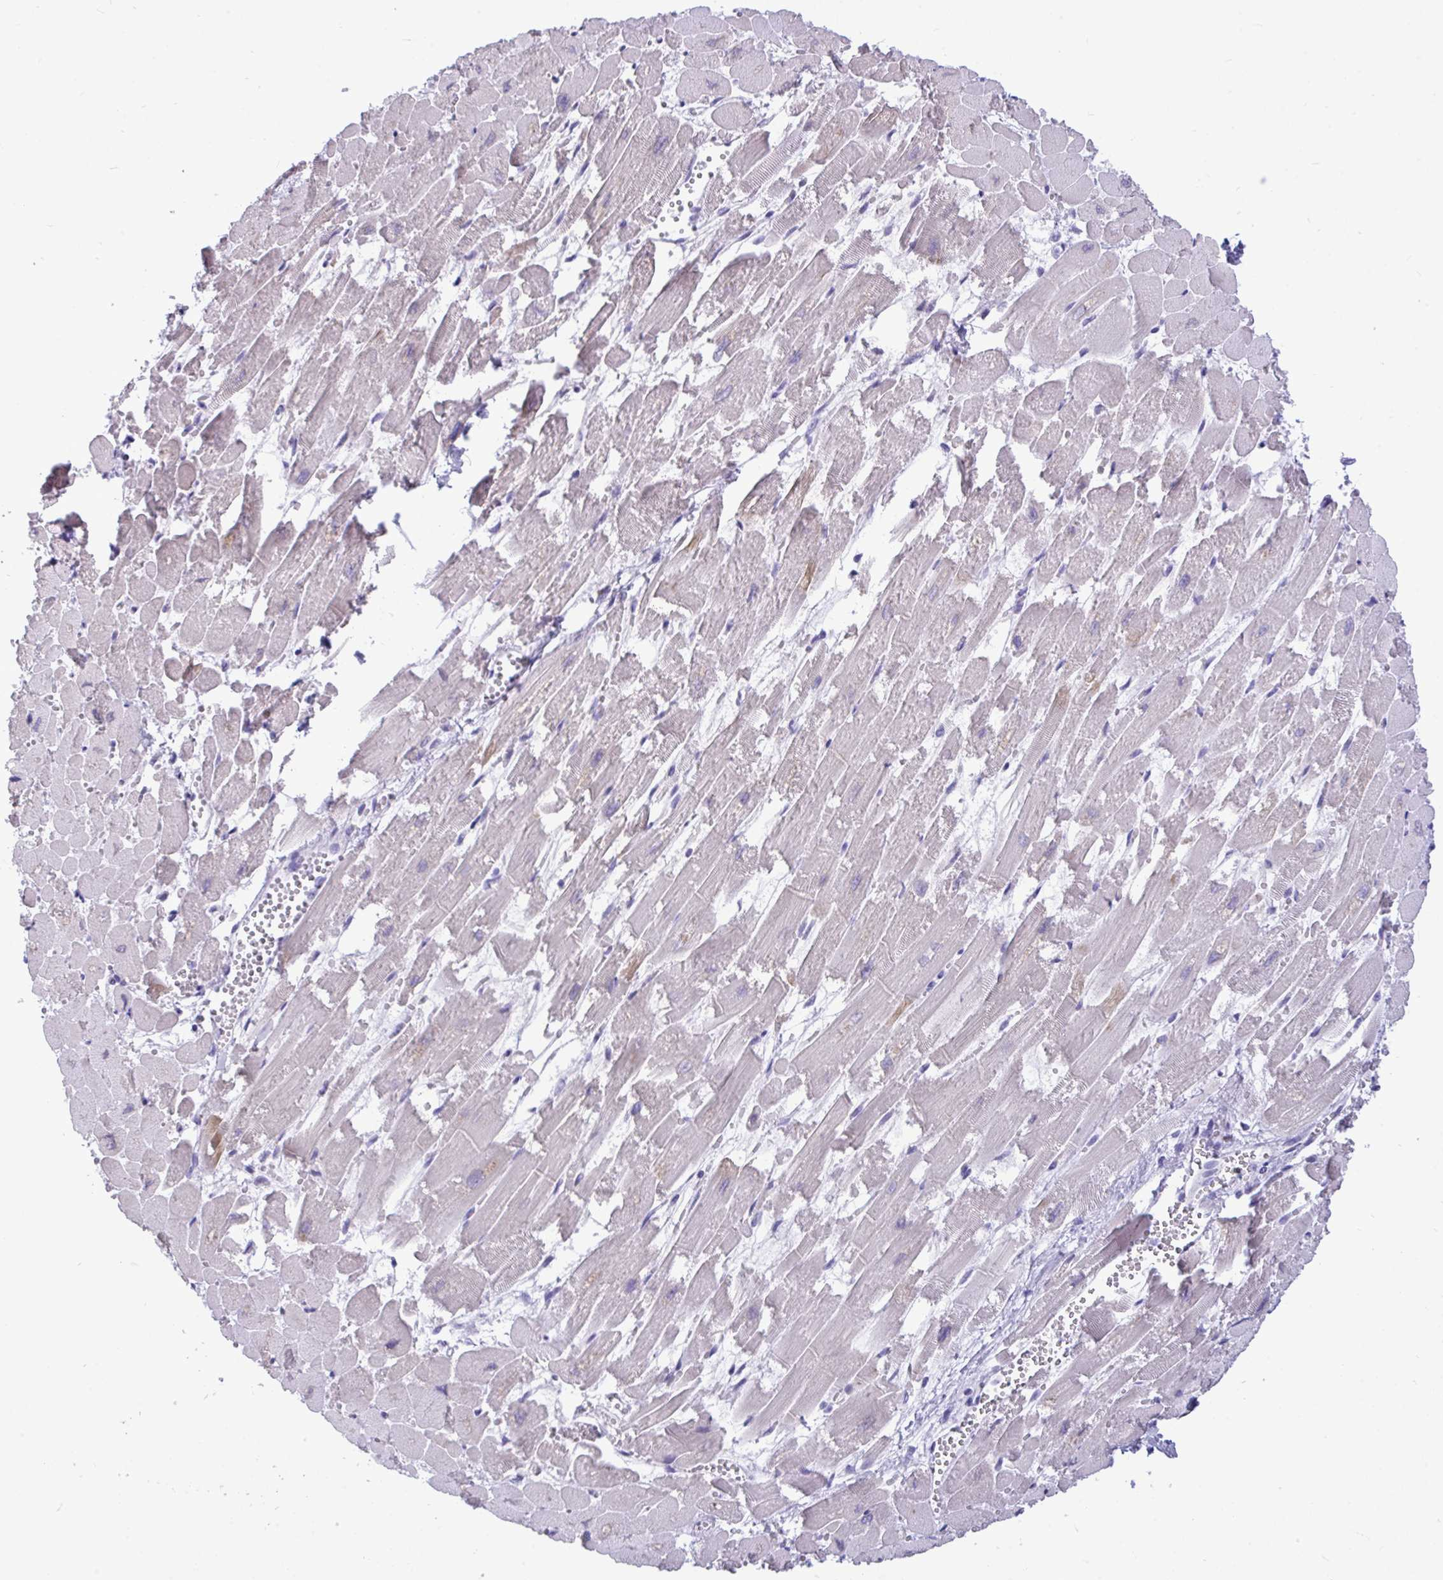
{"staining": {"intensity": "negative", "quantity": "none", "location": "none"}, "tissue": "heart muscle", "cell_type": "Cardiomyocytes", "image_type": "normal", "snomed": [{"axis": "morphology", "description": "Normal tissue, NOS"}, {"axis": "topography", "description": "Heart"}], "caption": "High power microscopy image of an immunohistochemistry (IHC) image of normal heart muscle, revealing no significant staining in cardiomyocytes. (Immunohistochemistry, brightfield microscopy, high magnification).", "gene": "PRM2", "patient": {"sex": "female", "age": 52}}